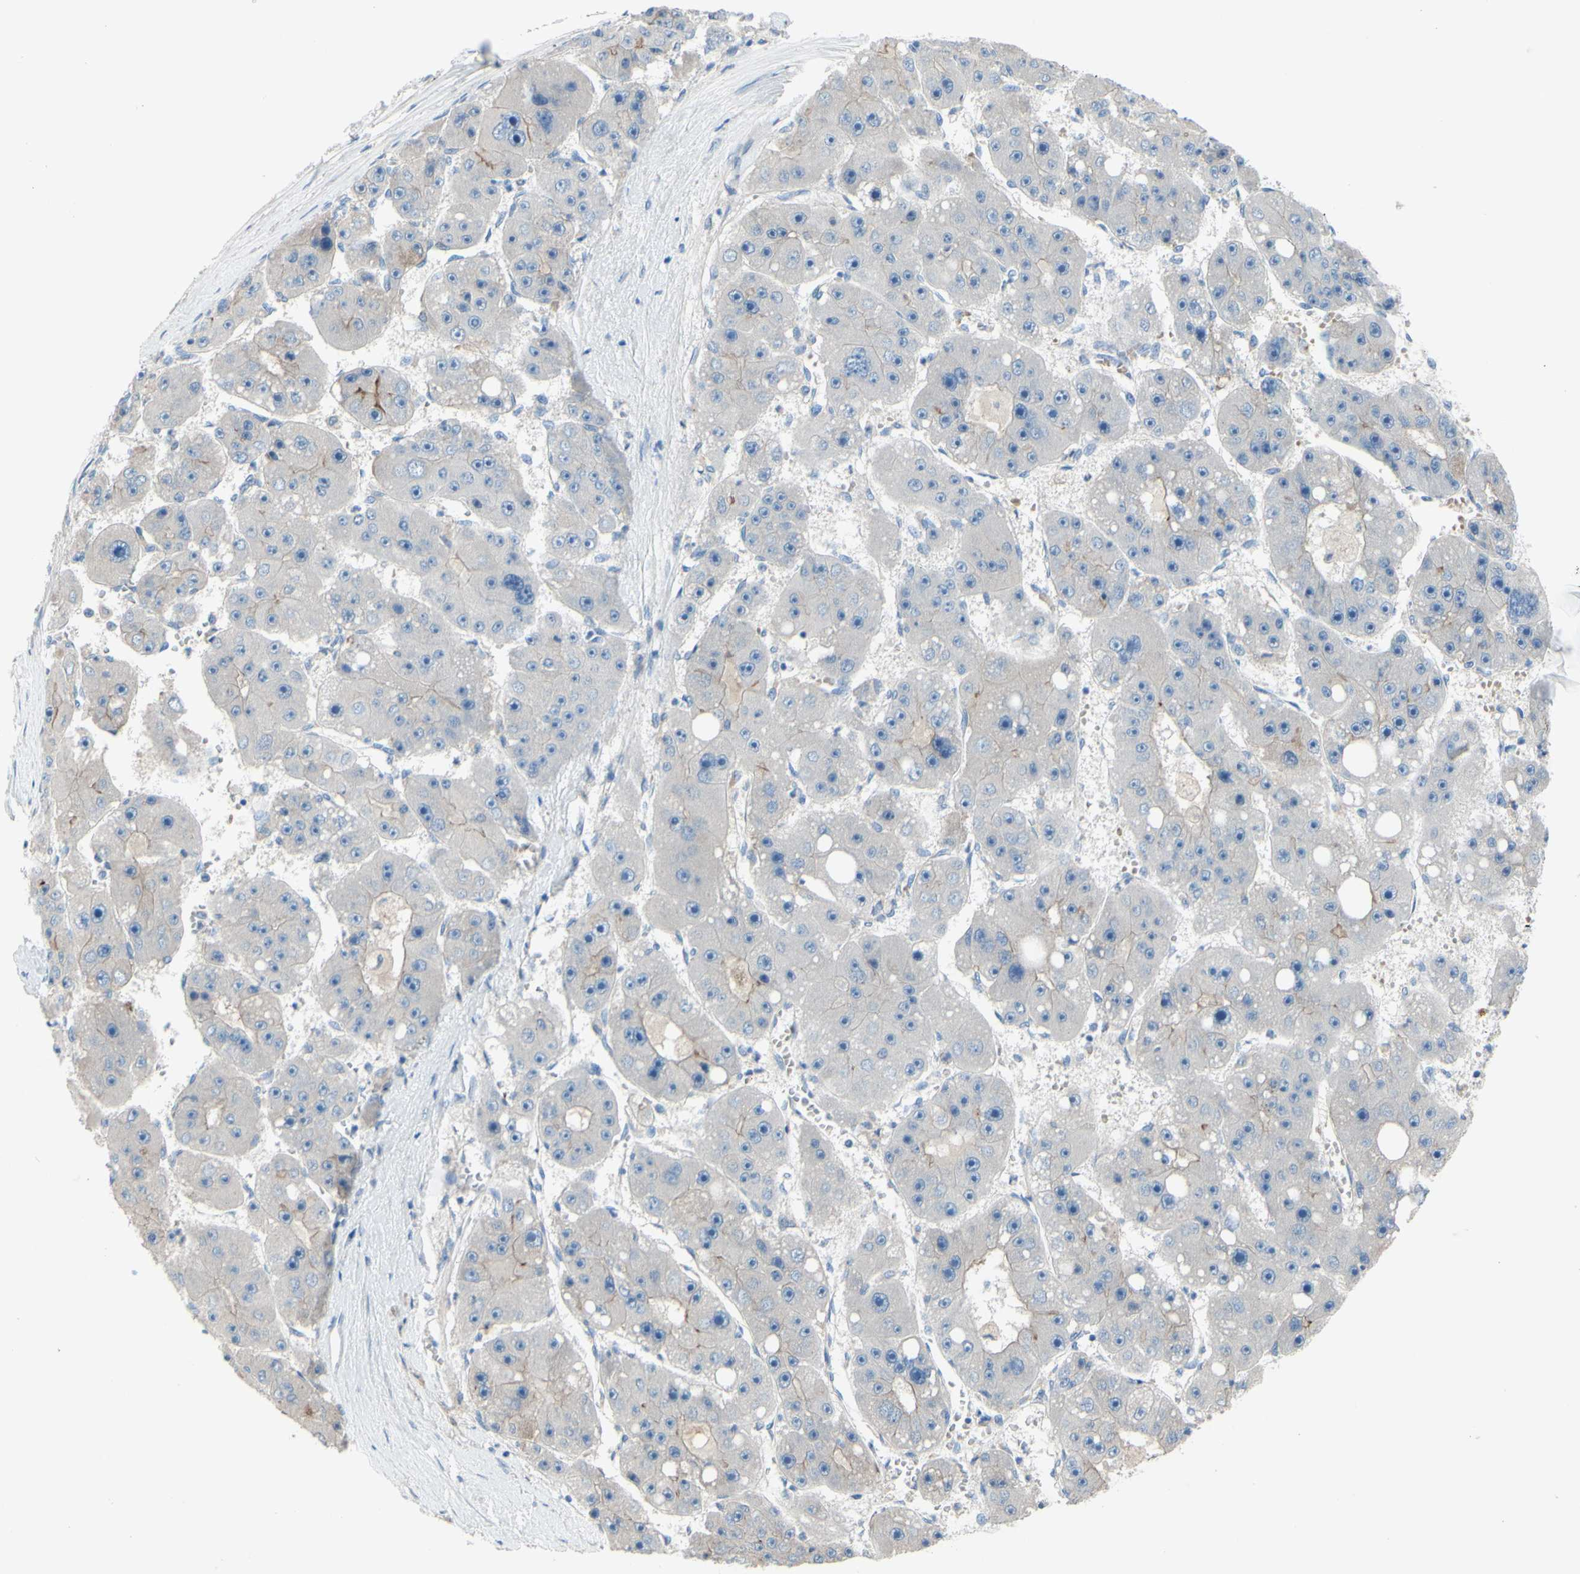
{"staining": {"intensity": "weak", "quantity": "<25%", "location": "cytoplasmic/membranous"}, "tissue": "liver cancer", "cell_type": "Tumor cells", "image_type": "cancer", "snomed": [{"axis": "morphology", "description": "Carcinoma, Hepatocellular, NOS"}, {"axis": "topography", "description": "Liver"}], "caption": "Tumor cells are negative for brown protein staining in liver hepatocellular carcinoma.", "gene": "TMEM59L", "patient": {"sex": "female", "age": 61}}